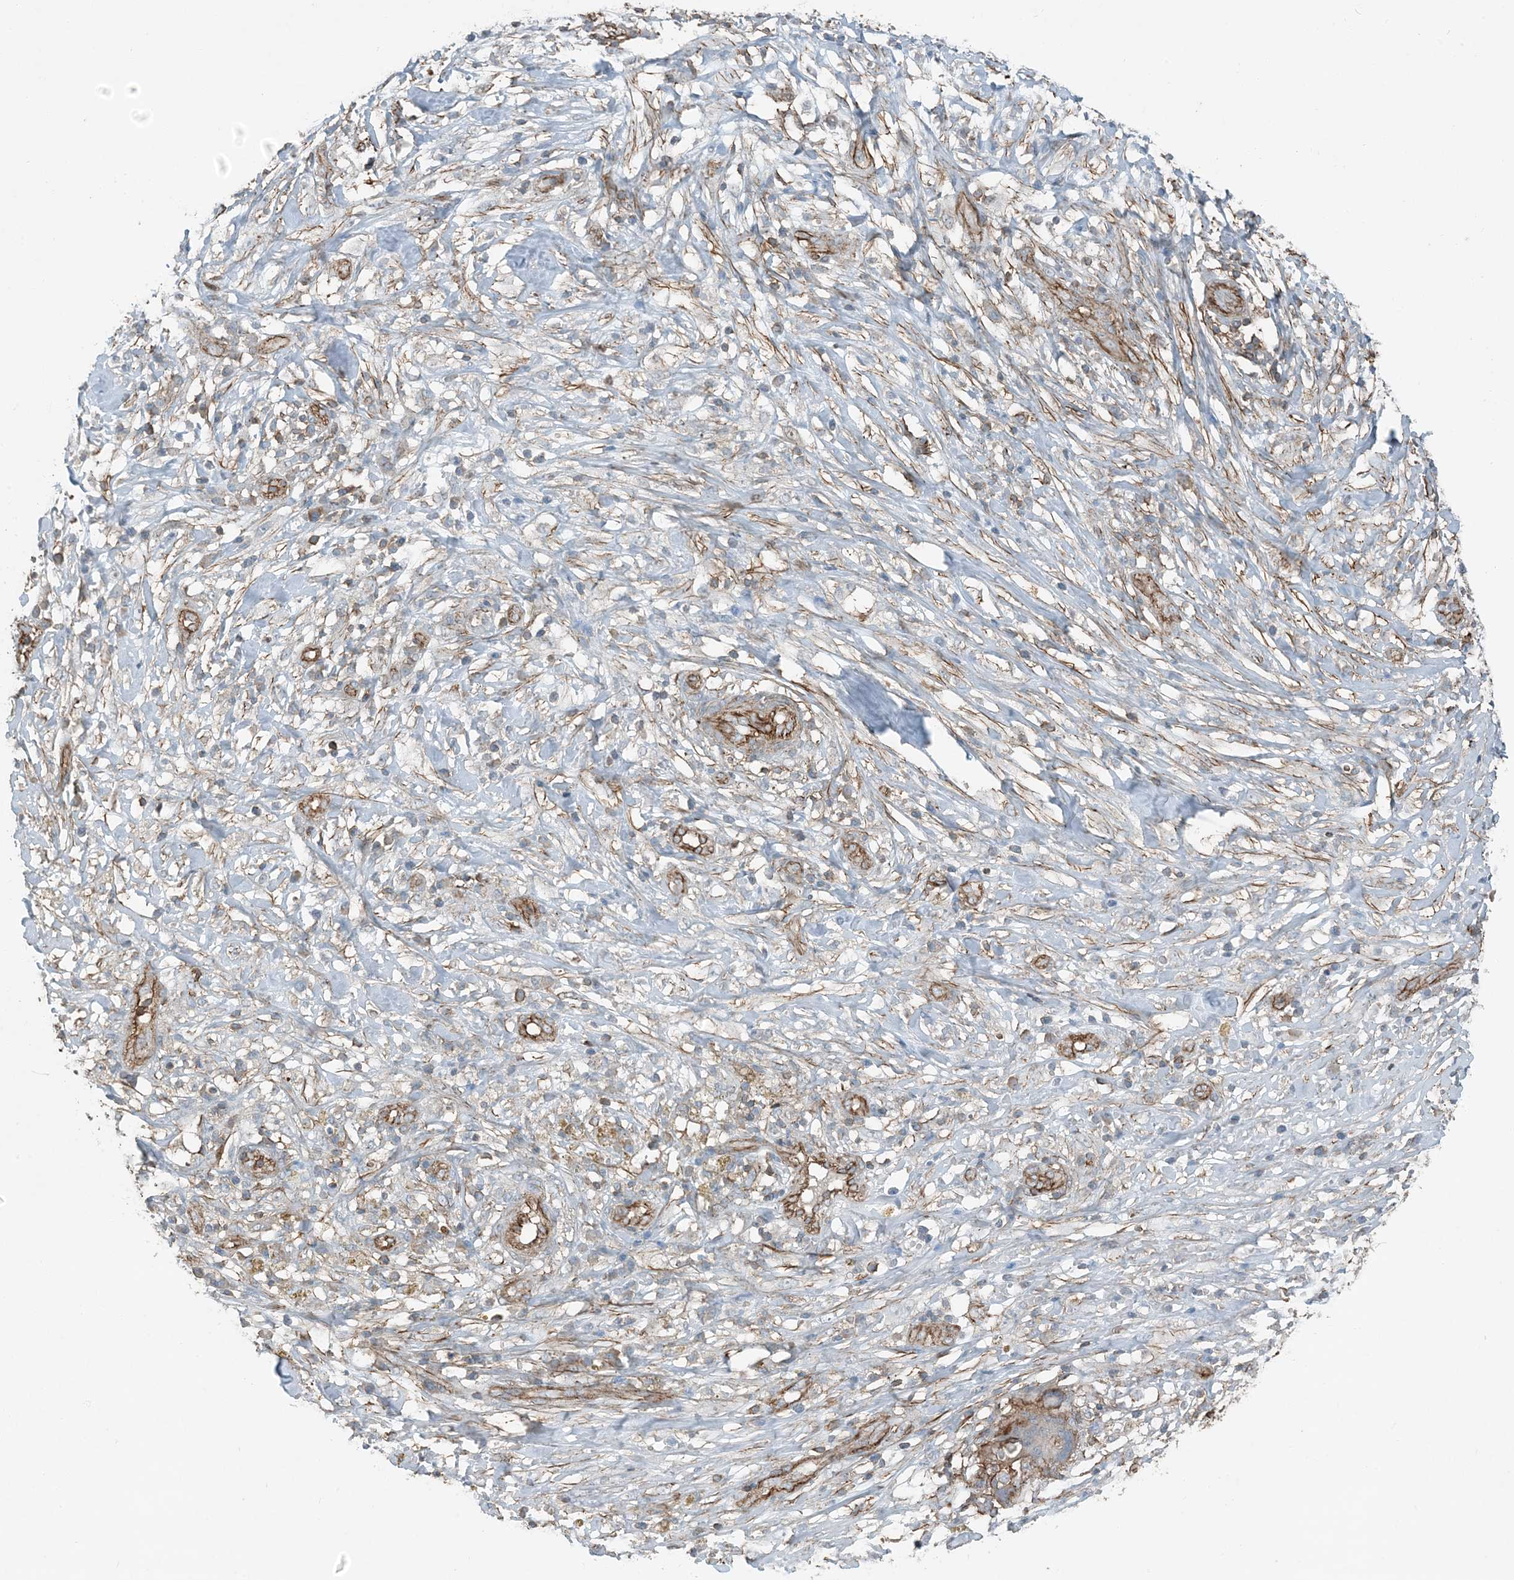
{"staining": {"intensity": "weak", "quantity": "<25%", "location": "cytoplasmic/membranous"}, "tissue": "melanoma", "cell_type": "Tumor cells", "image_type": "cancer", "snomed": [{"axis": "morphology", "description": "Necrosis, NOS"}, {"axis": "morphology", "description": "Malignant melanoma, NOS"}, {"axis": "topography", "description": "Skin"}], "caption": "The immunohistochemistry (IHC) image has no significant staining in tumor cells of melanoma tissue. The staining is performed using DAB (3,3'-diaminobenzidine) brown chromogen with nuclei counter-stained in using hematoxylin.", "gene": "APOBEC3C", "patient": {"sex": "female", "age": 87}}